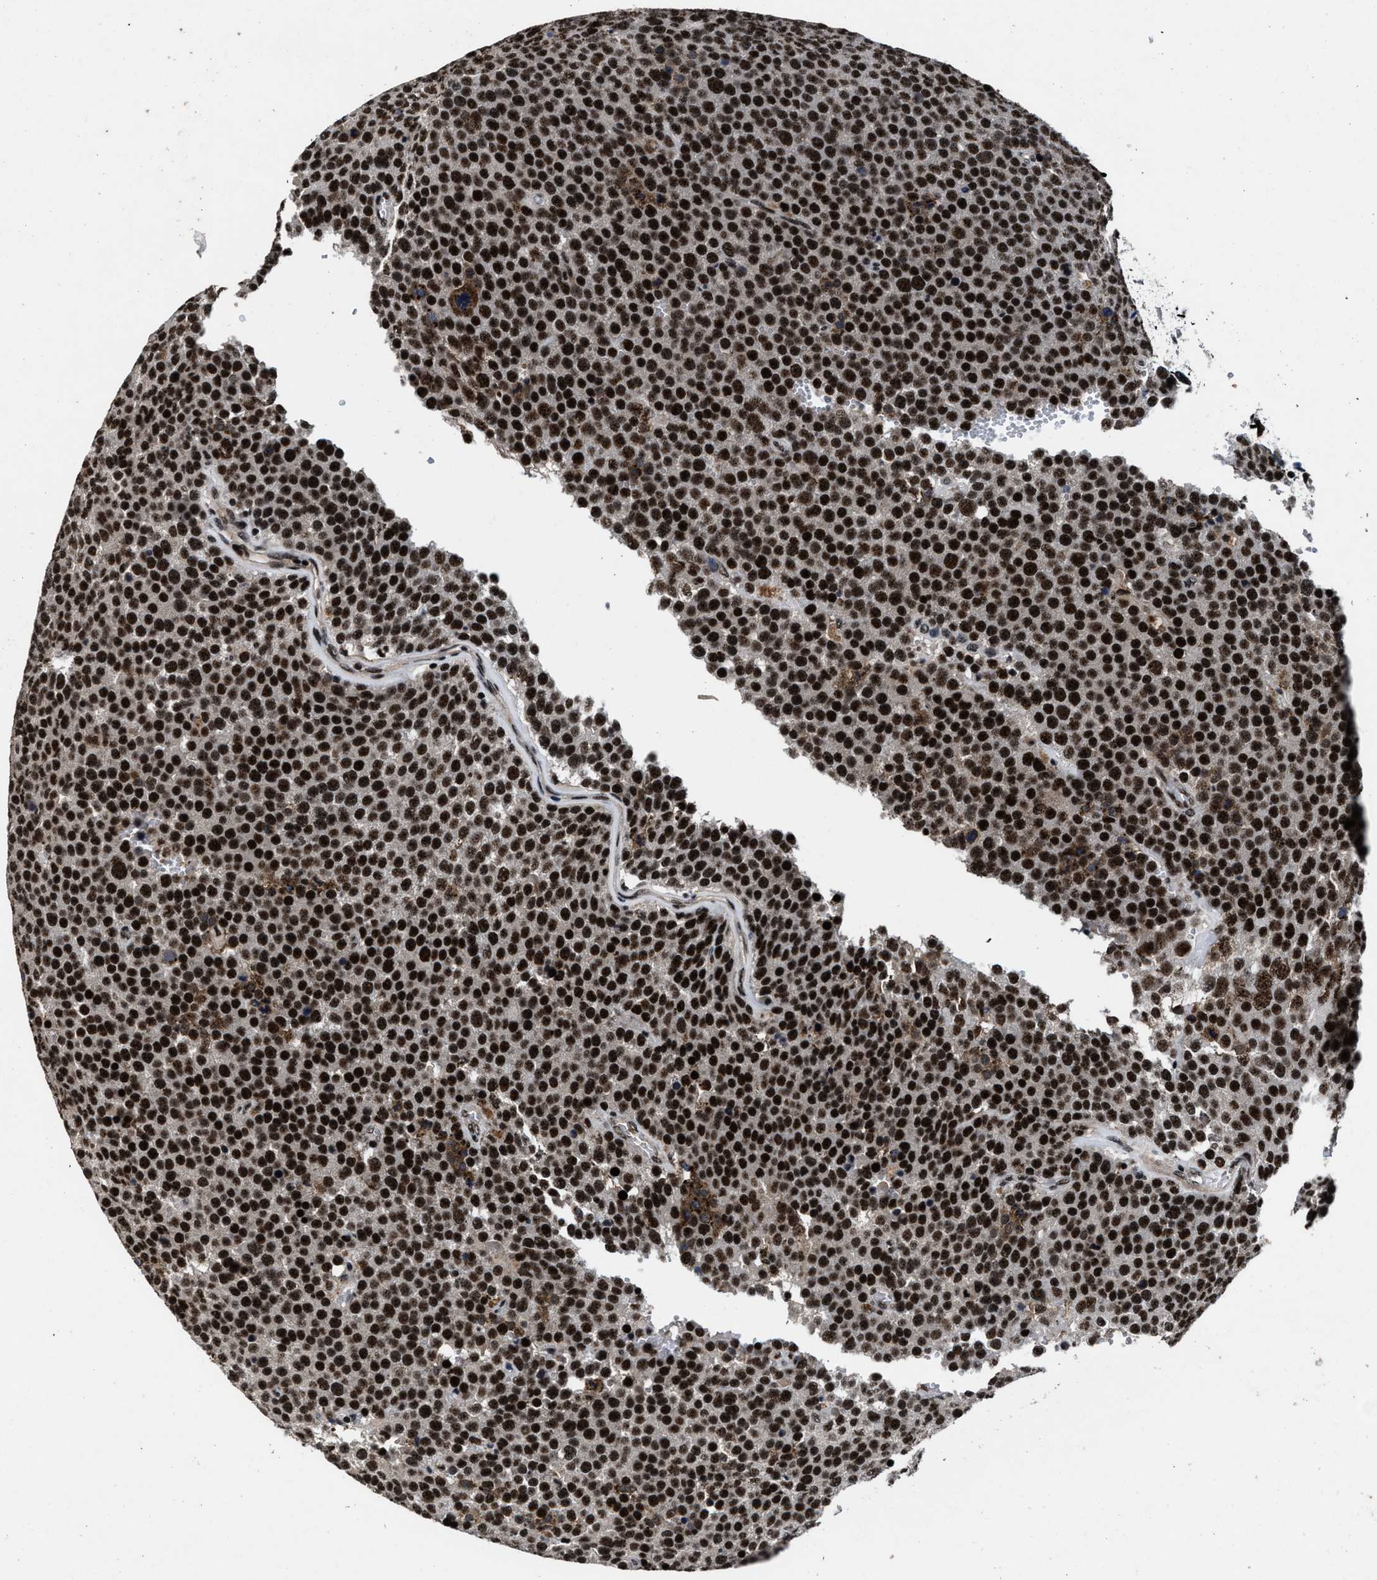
{"staining": {"intensity": "strong", "quantity": ">75%", "location": "nuclear"}, "tissue": "testis cancer", "cell_type": "Tumor cells", "image_type": "cancer", "snomed": [{"axis": "morphology", "description": "Normal tissue, NOS"}, {"axis": "morphology", "description": "Seminoma, NOS"}, {"axis": "topography", "description": "Testis"}], "caption": "Immunohistochemistry (IHC) staining of testis cancer (seminoma), which demonstrates high levels of strong nuclear positivity in approximately >75% of tumor cells indicating strong nuclear protein staining. The staining was performed using DAB (brown) for protein detection and nuclei were counterstained in hematoxylin (blue).", "gene": "ZNF233", "patient": {"sex": "male", "age": 71}}